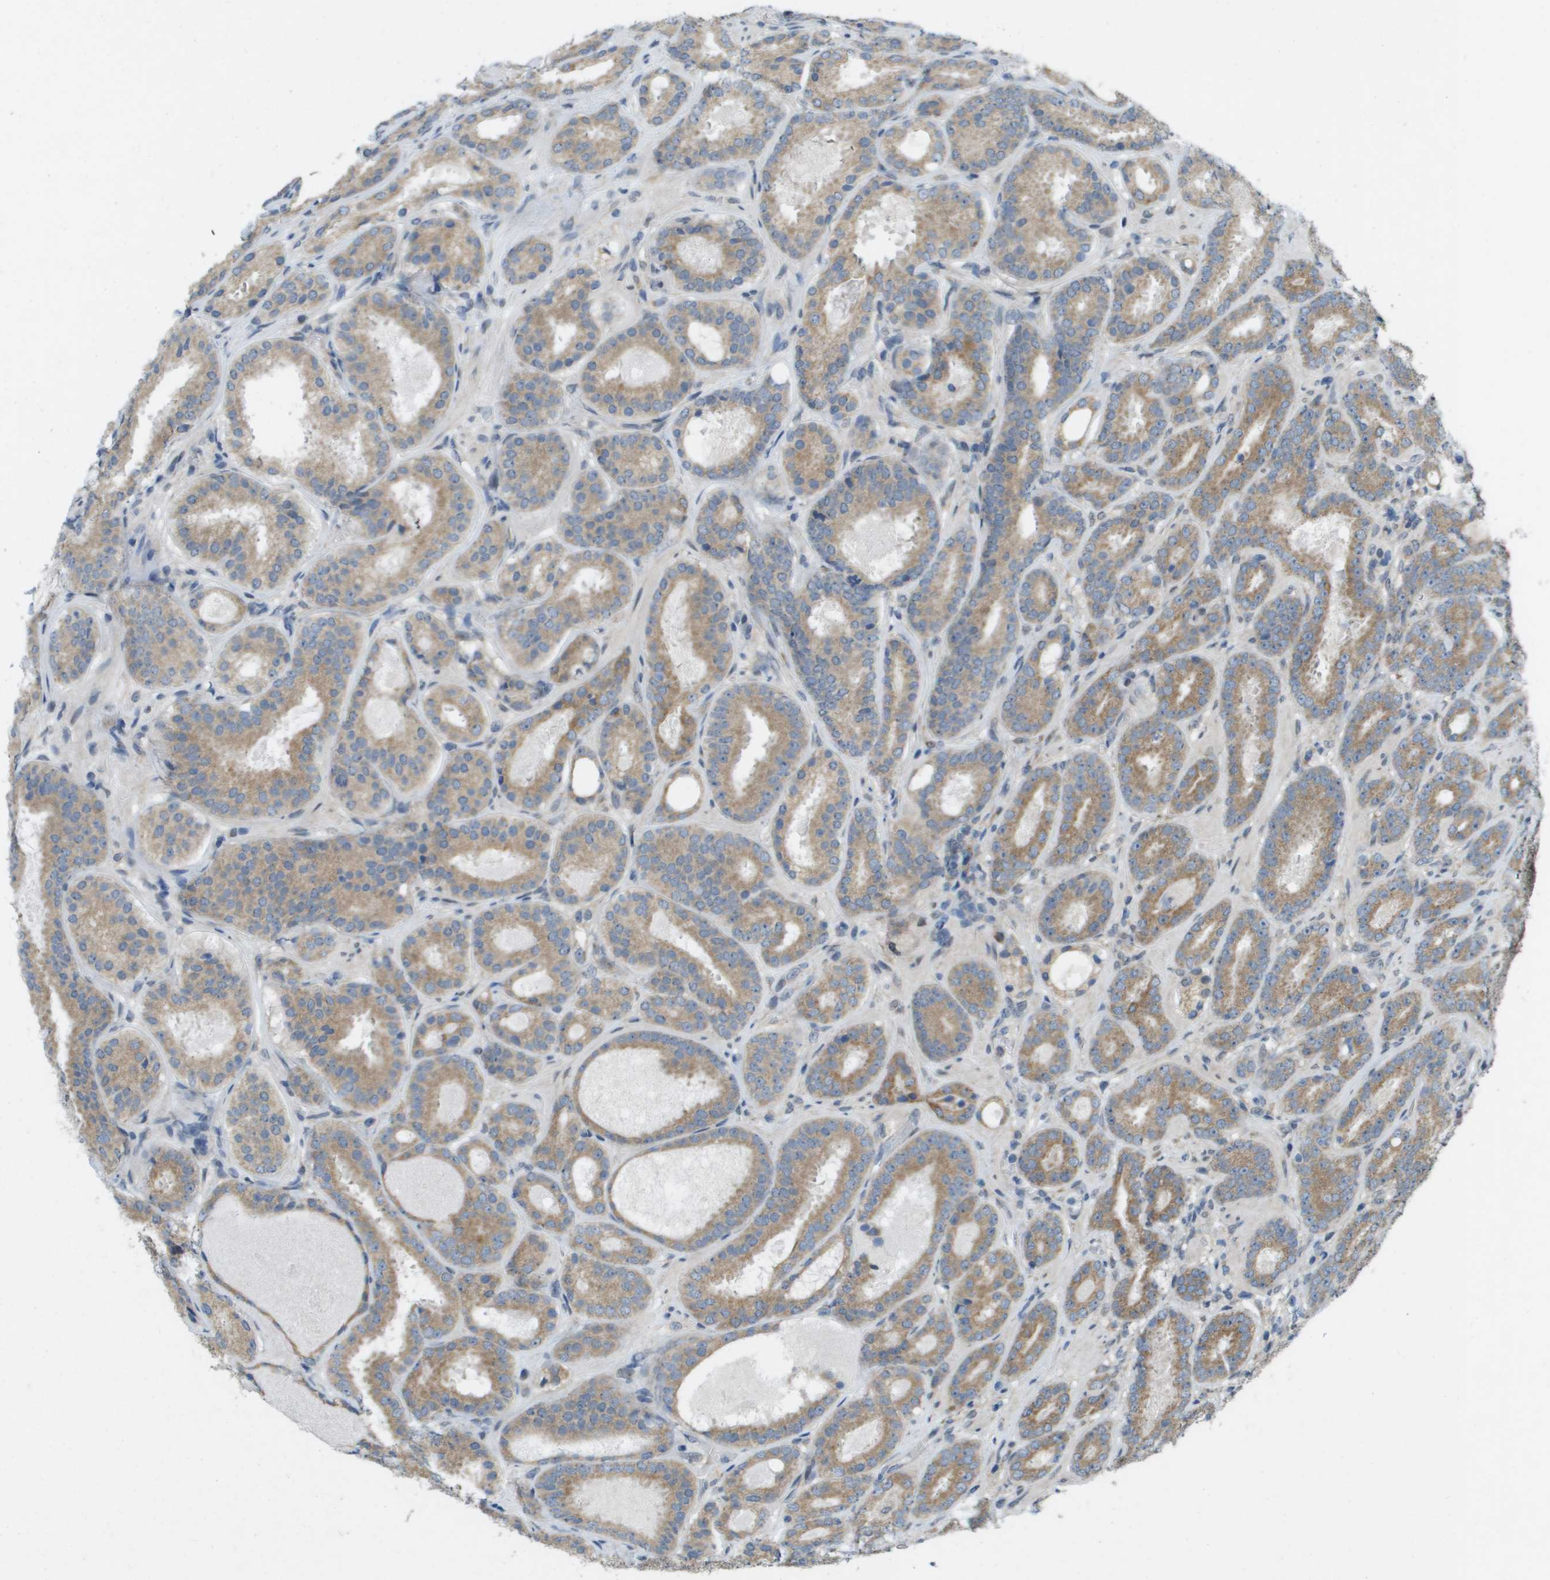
{"staining": {"intensity": "moderate", "quantity": ">75%", "location": "cytoplasmic/membranous"}, "tissue": "prostate cancer", "cell_type": "Tumor cells", "image_type": "cancer", "snomed": [{"axis": "morphology", "description": "Adenocarcinoma, Low grade"}, {"axis": "topography", "description": "Prostate"}], "caption": "Protein positivity by immunohistochemistry (IHC) exhibits moderate cytoplasmic/membranous staining in about >75% of tumor cells in prostate cancer.", "gene": "IFNLR1", "patient": {"sex": "male", "age": 69}}